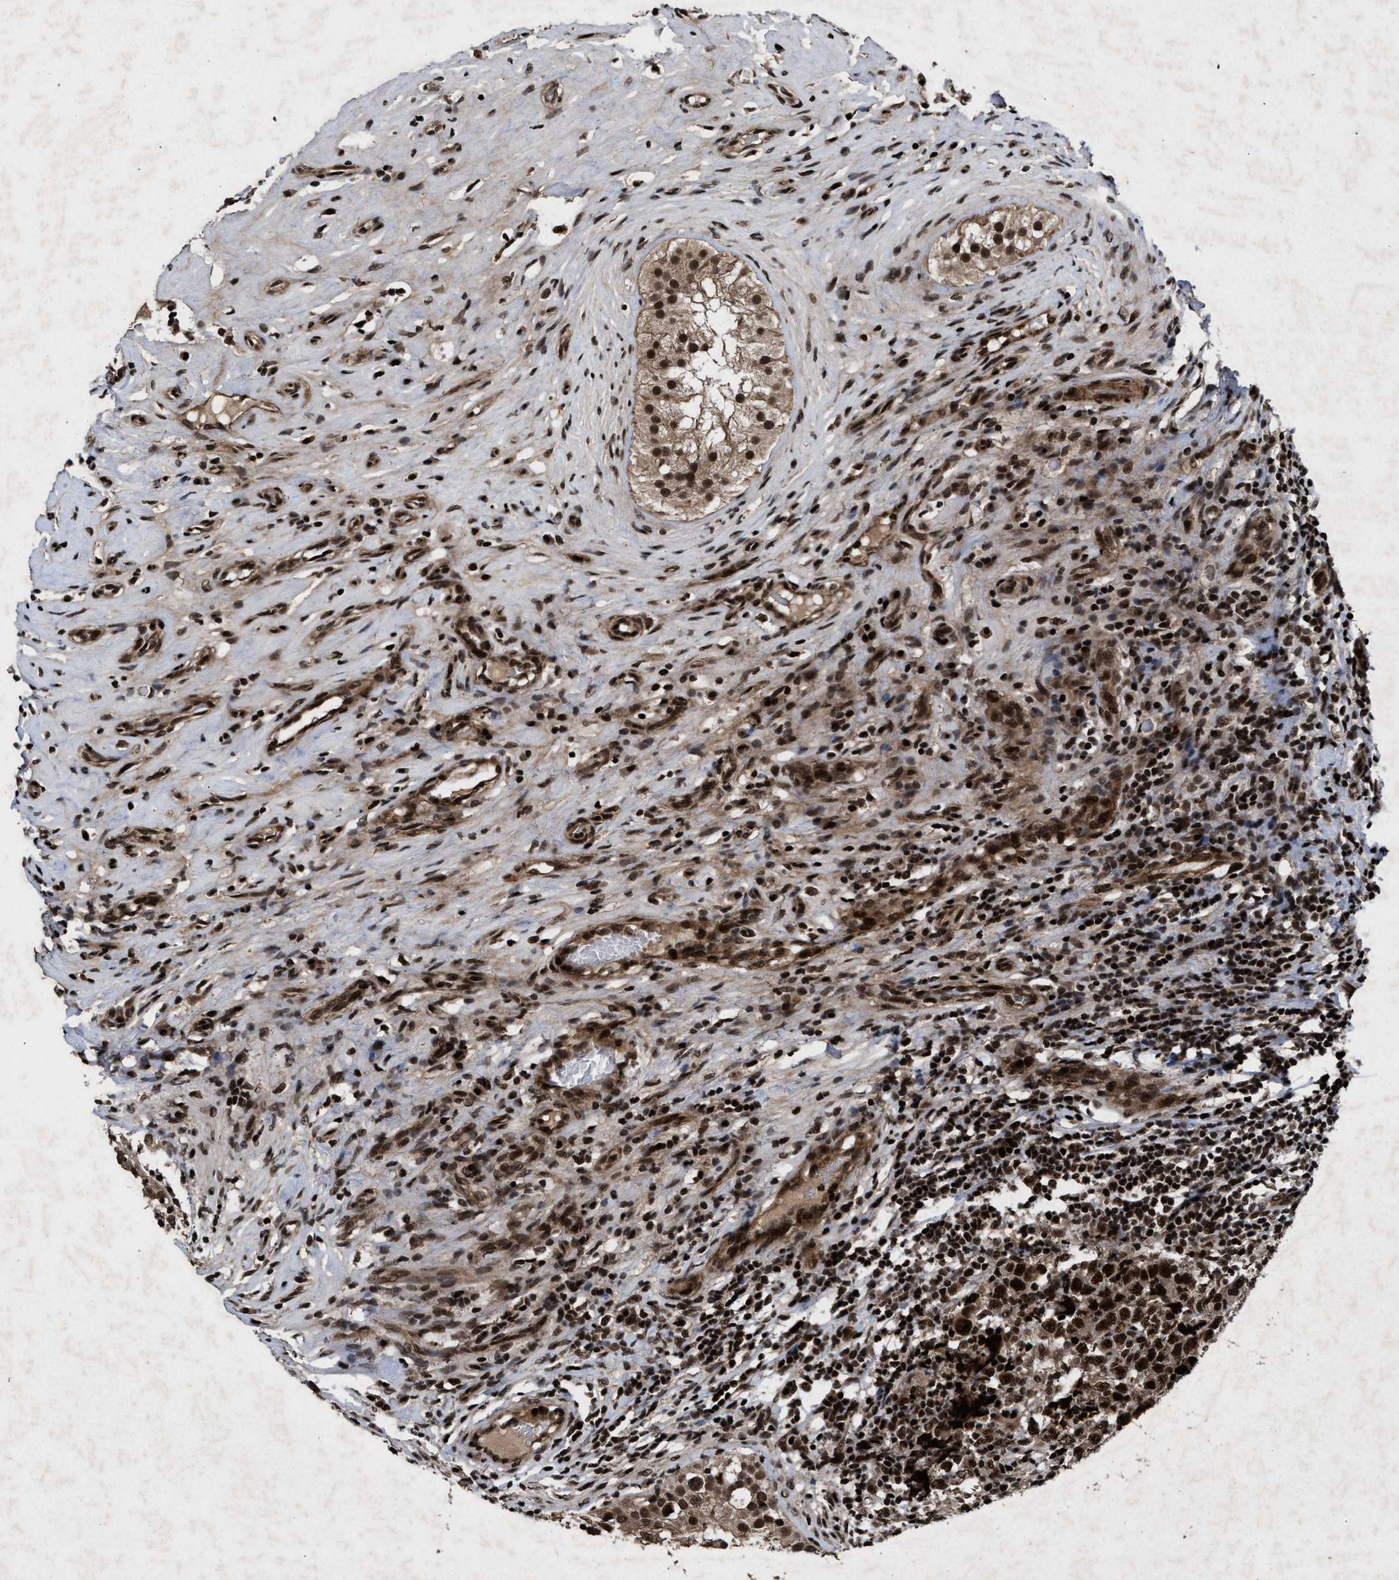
{"staining": {"intensity": "strong", "quantity": ">75%", "location": "nuclear"}, "tissue": "testis cancer", "cell_type": "Tumor cells", "image_type": "cancer", "snomed": [{"axis": "morphology", "description": "Carcinoma, Embryonal, NOS"}, {"axis": "topography", "description": "Testis"}], "caption": "Immunohistochemical staining of testis embryonal carcinoma reveals high levels of strong nuclear protein staining in approximately >75% of tumor cells.", "gene": "WIZ", "patient": {"sex": "male", "age": 21}}